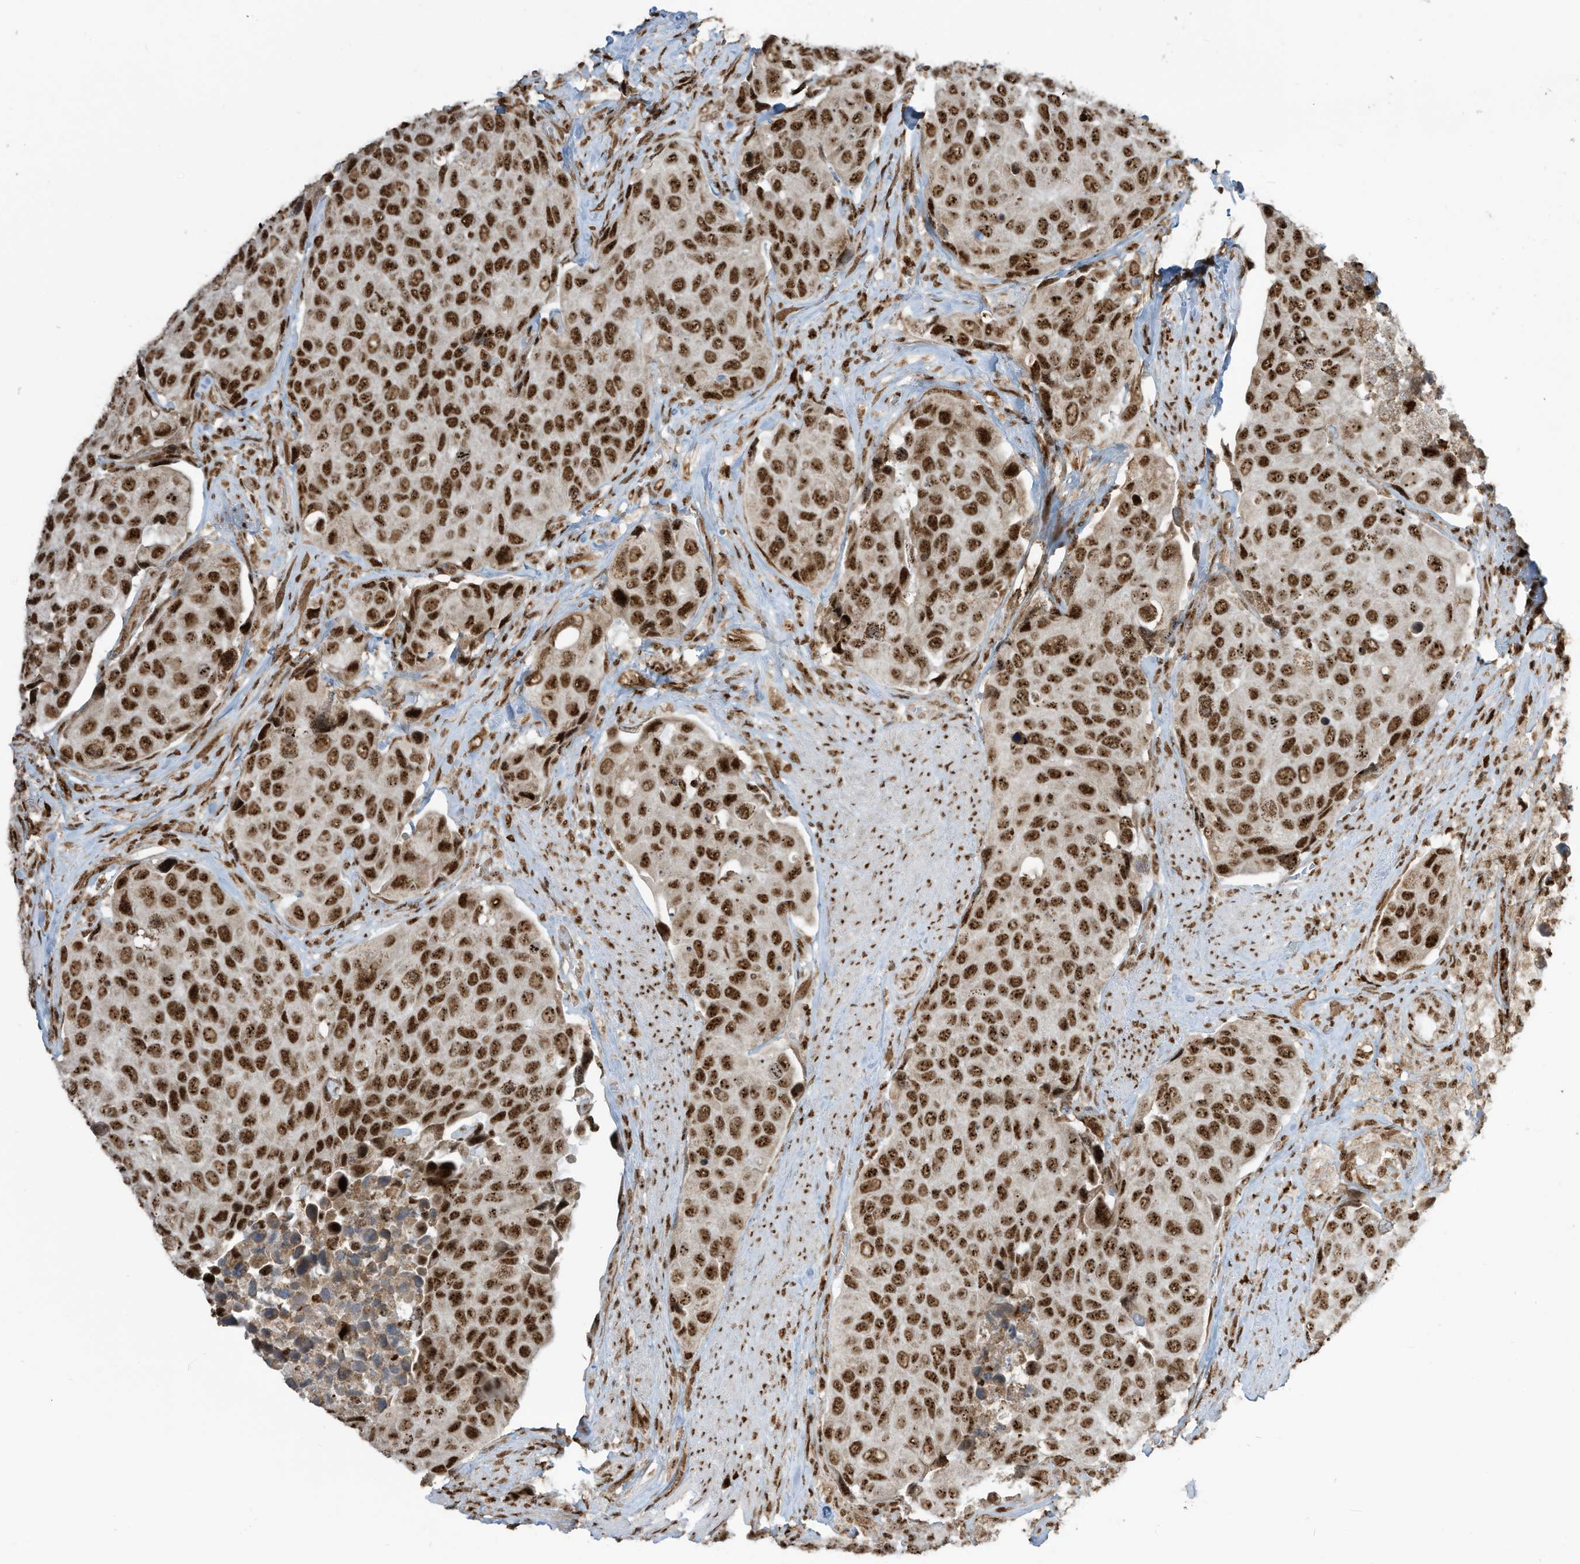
{"staining": {"intensity": "strong", "quantity": ">75%", "location": "nuclear"}, "tissue": "urothelial cancer", "cell_type": "Tumor cells", "image_type": "cancer", "snomed": [{"axis": "morphology", "description": "Urothelial carcinoma, High grade"}, {"axis": "topography", "description": "Urinary bladder"}], "caption": "A high amount of strong nuclear positivity is appreciated in about >75% of tumor cells in urothelial carcinoma (high-grade) tissue. The protein of interest is stained brown, and the nuclei are stained in blue (DAB IHC with brightfield microscopy, high magnification).", "gene": "LBH", "patient": {"sex": "male", "age": 74}}